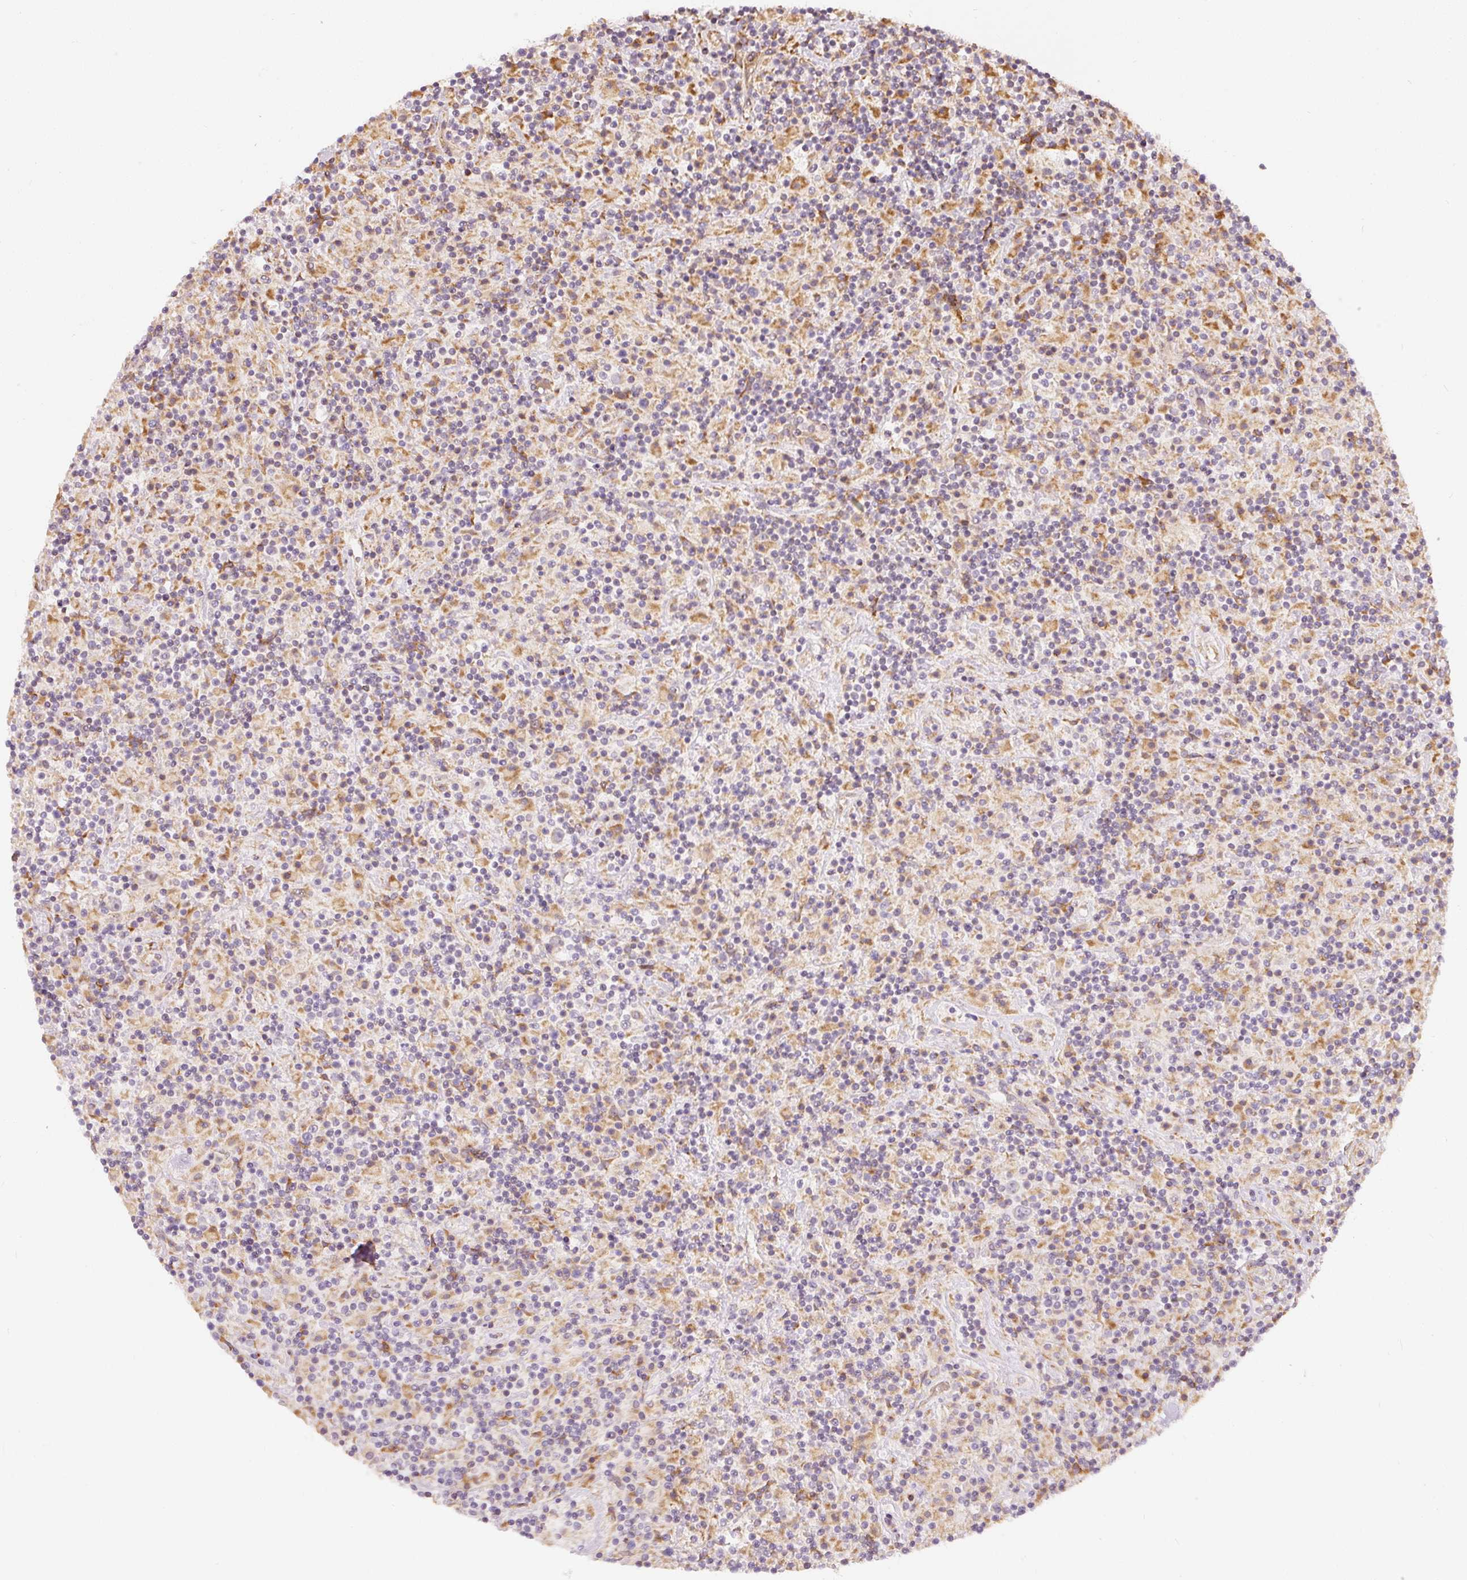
{"staining": {"intensity": "negative", "quantity": "none", "location": "none"}, "tissue": "lymphoma", "cell_type": "Tumor cells", "image_type": "cancer", "snomed": [{"axis": "morphology", "description": "Hodgkin's disease, NOS"}, {"axis": "topography", "description": "Lymph node"}], "caption": "Tumor cells are negative for brown protein staining in Hodgkin's disease.", "gene": "SNAPC5", "patient": {"sex": "male", "age": 70}}